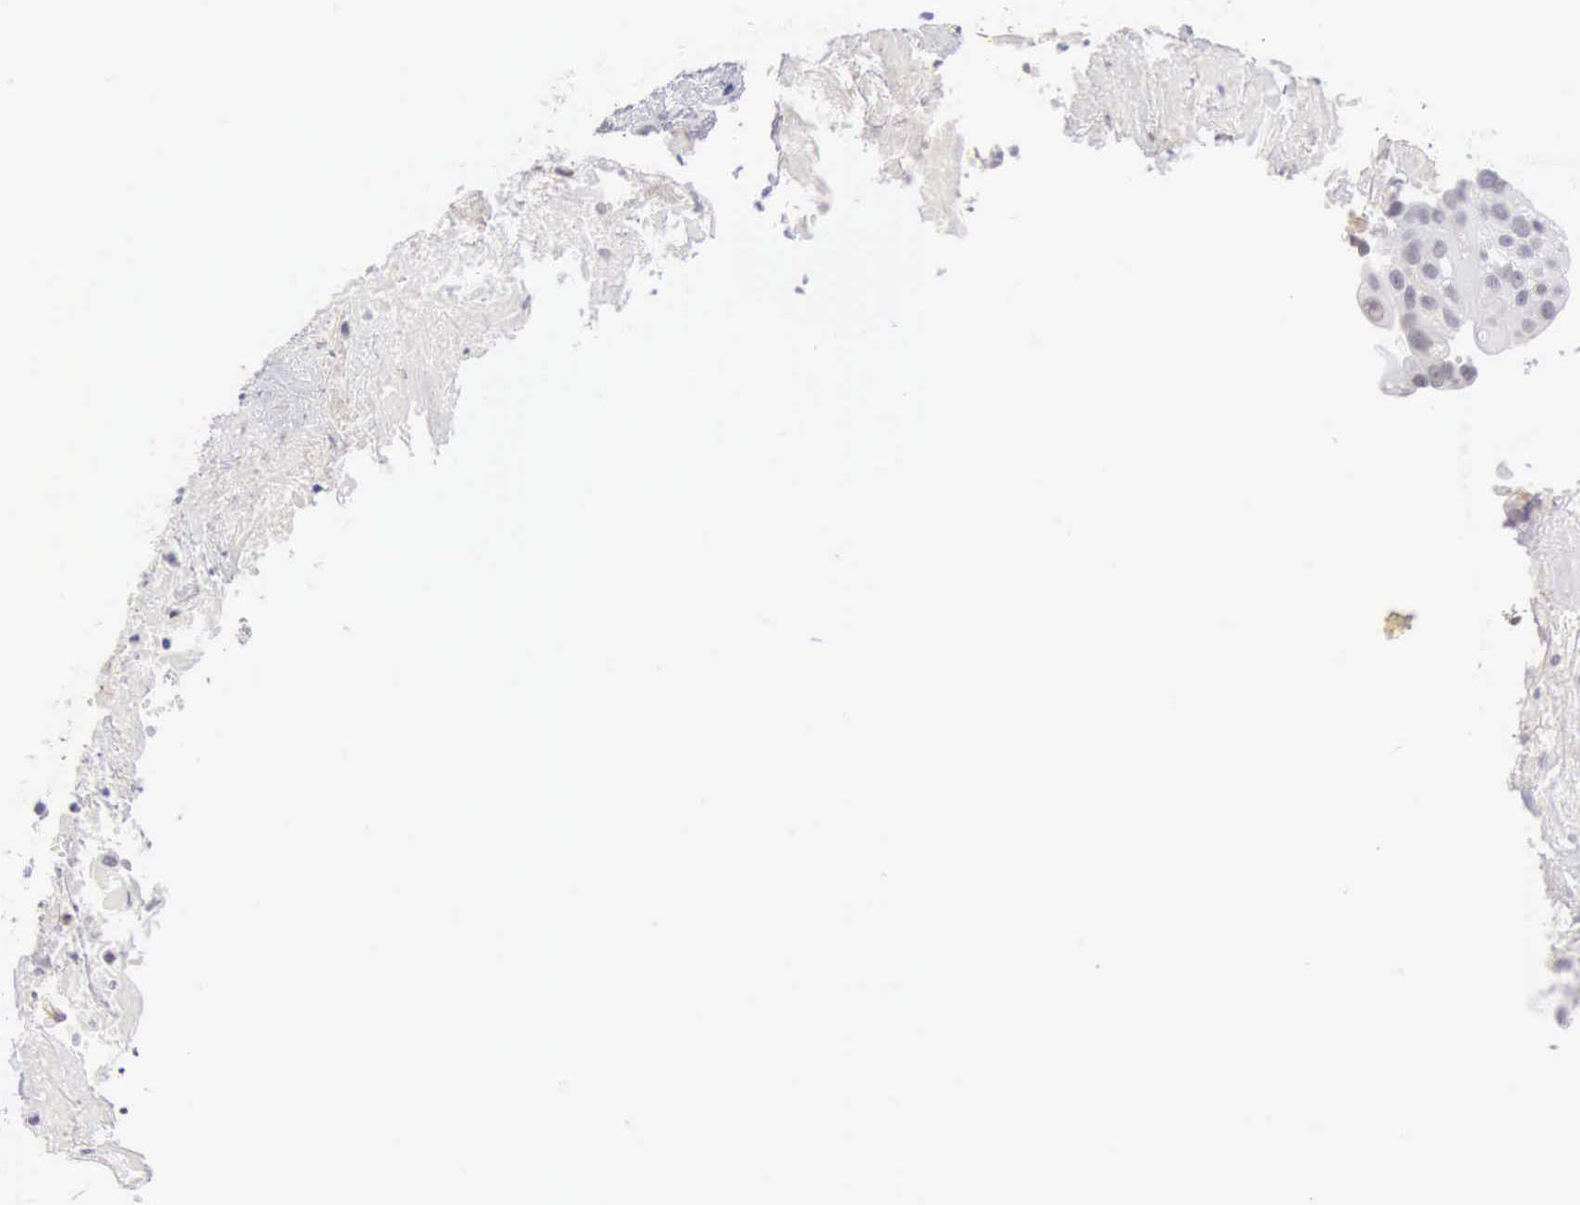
{"staining": {"intensity": "negative", "quantity": "none", "location": "none"}, "tissue": "urothelial cancer", "cell_type": "Tumor cells", "image_type": "cancer", "snomed": [{"axis": "morphology", "description": "Urothelial carcinoma, High grade"}, {"axis": "topography", "description": "Urinary bladder"}], "caption": "Immunohistochemical staining of human urothelial carcinoma (high-grade) exhibits no significant positivity in tumor cells.", "gene": "RNASE1", "patient": {"sex": "female", "age": 81}}